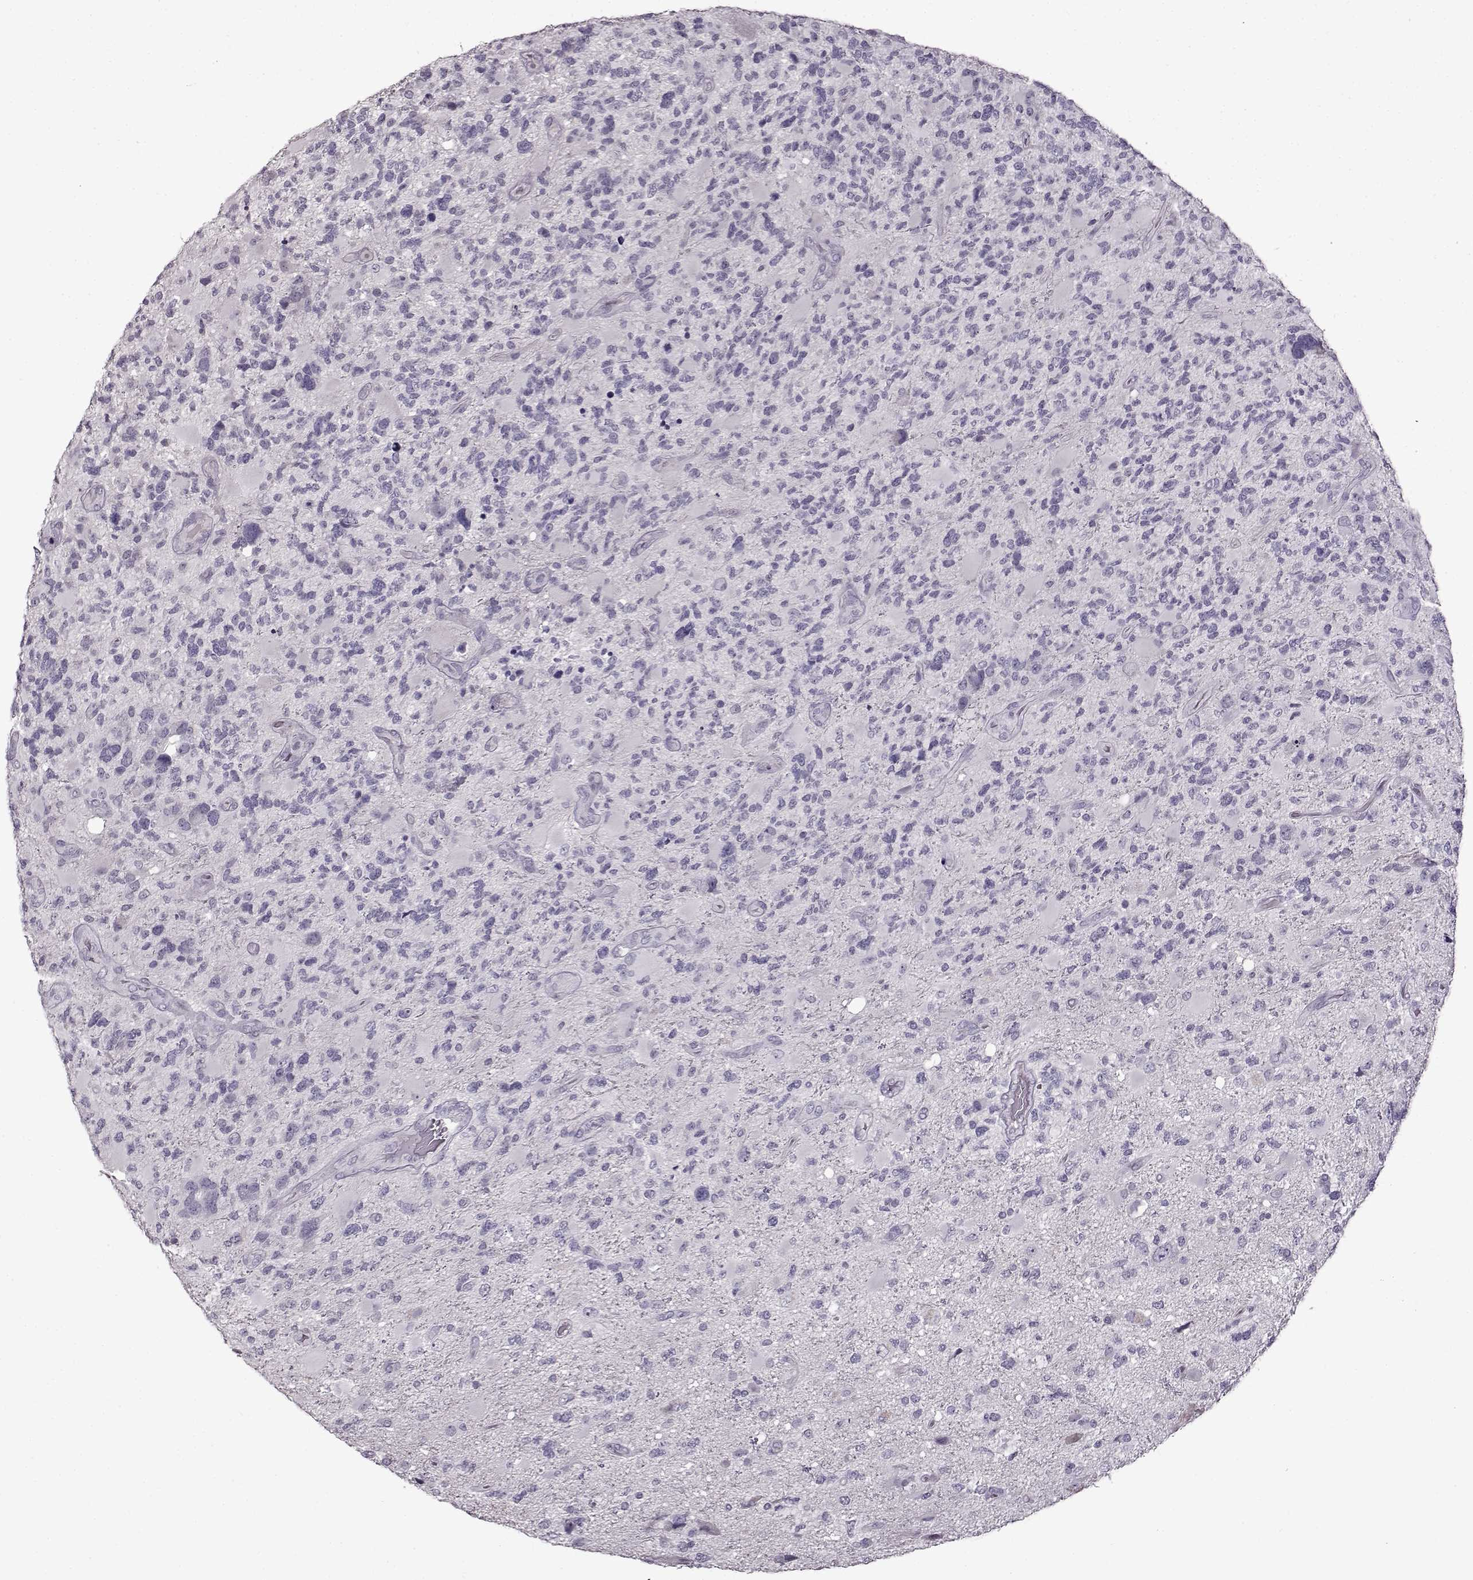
{"staining": {"intensity": "negative", "quantity": "none", "location": "none"}, "tissue": "glioma", "cell_type": "Tumor cells", "image_type": "cancer", "snomed": [{"axis": "morphology", "description": "Glioma, malignant, High grade"}, {"axis": "topography", "description": "Brain"}], "caption": "This is a image of immunohistochemistry (IHC) staining of malignant glioma (high-grade), which shows no positivity in tumor cells.", "gene": "FSHB", "patient": {"sex": "female", "age": 71}}